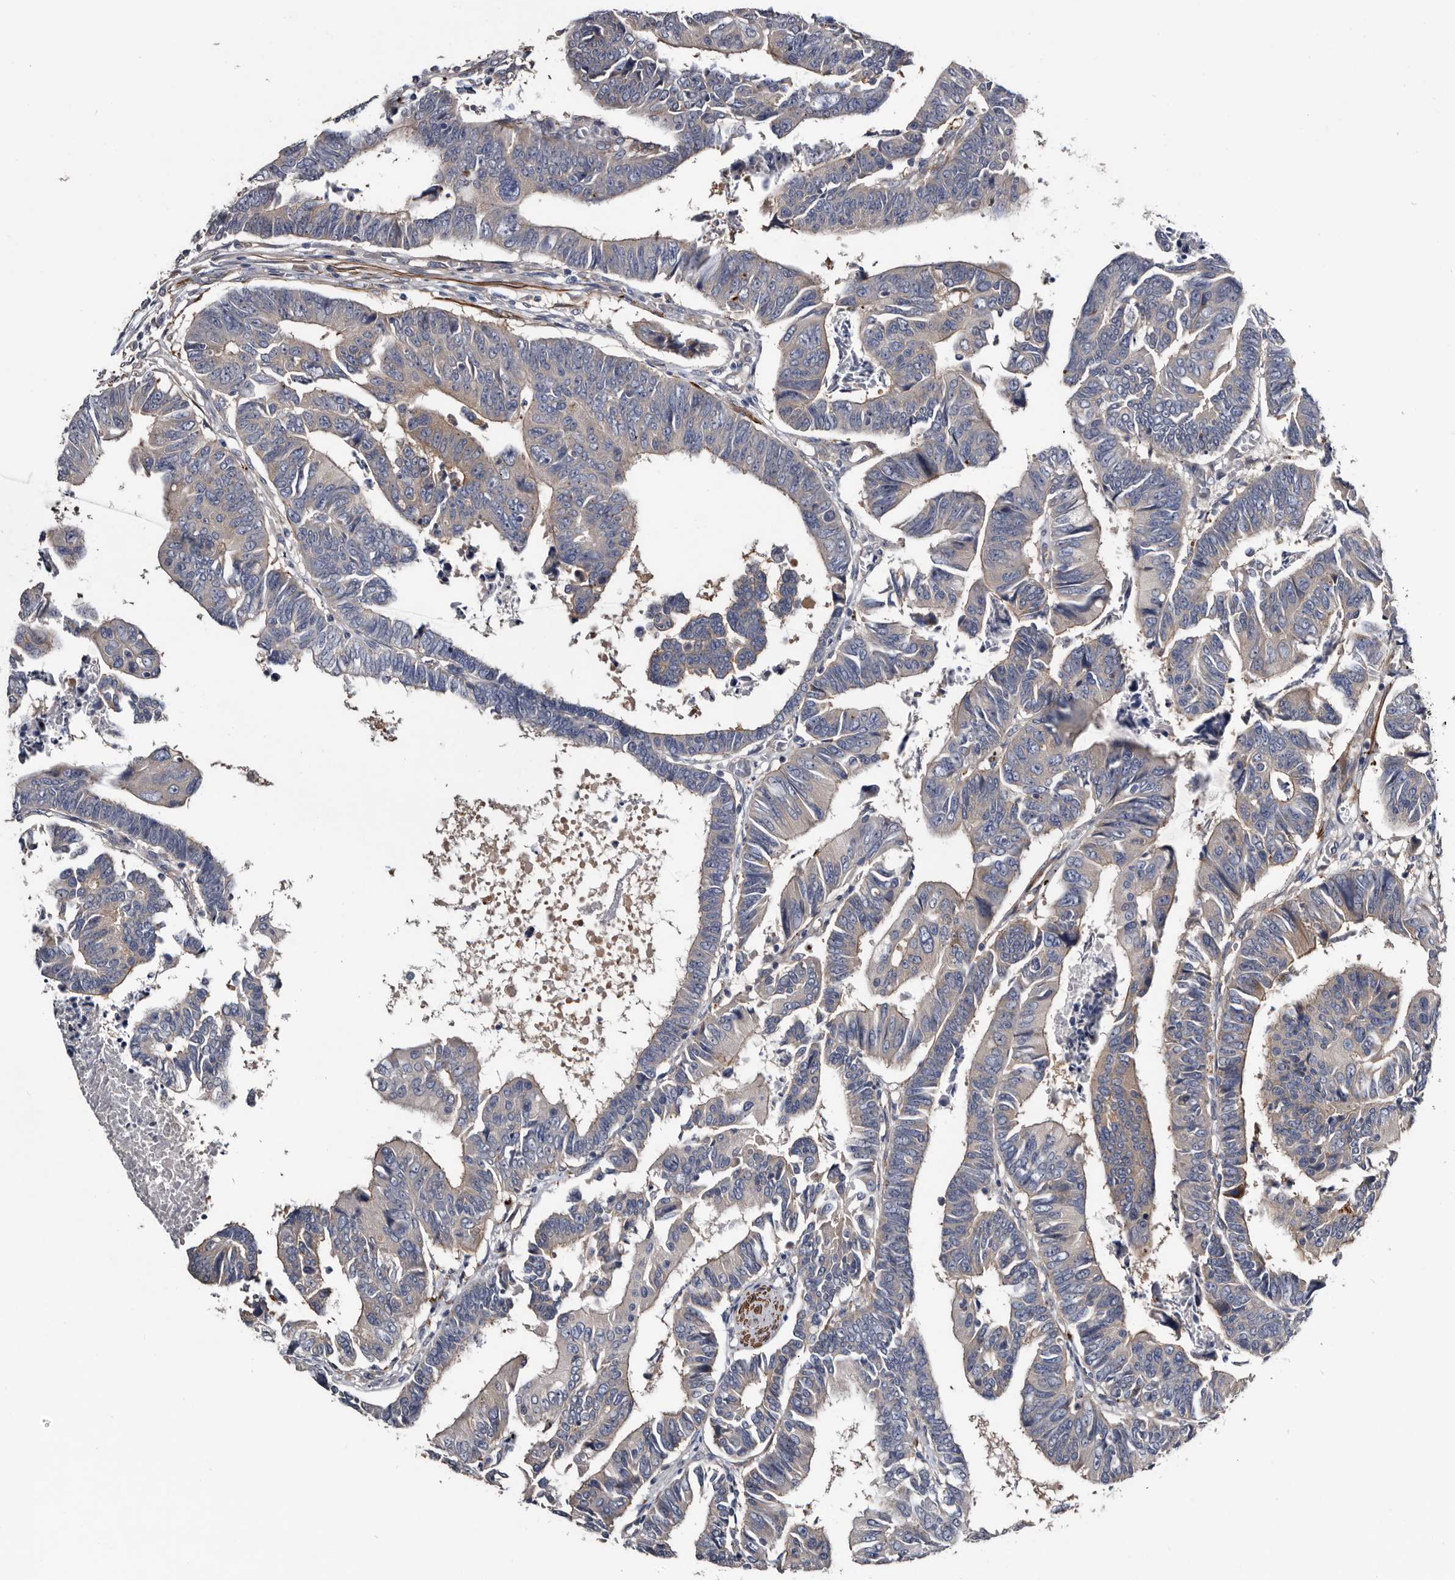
{"staining": {"intensity": "negative", "quantity": "none", "location": "none"}, "tissue": "colorectal cancer", "cell_type": "Tumor cells", "image_type": "cancer", "snomed": [{"axis": "morphology", "description": "Adenocarcinoma, NOS"}, {"axis": "topography", "description": "Rectum"}], "caption": "An immunohistochemistry micrograph of colorectal cancer is shown. There is no staining in tumor cells of colorectal cancer. Brightfield microscopy of immunohistochemistry (IHC) stained with DAB (3,3'-diaminobenzidine) (brown) and hematoxylin (blue), captured at high magnification.", "gene": "IARS1", "patient": {"sex": "female", "age": 65}}